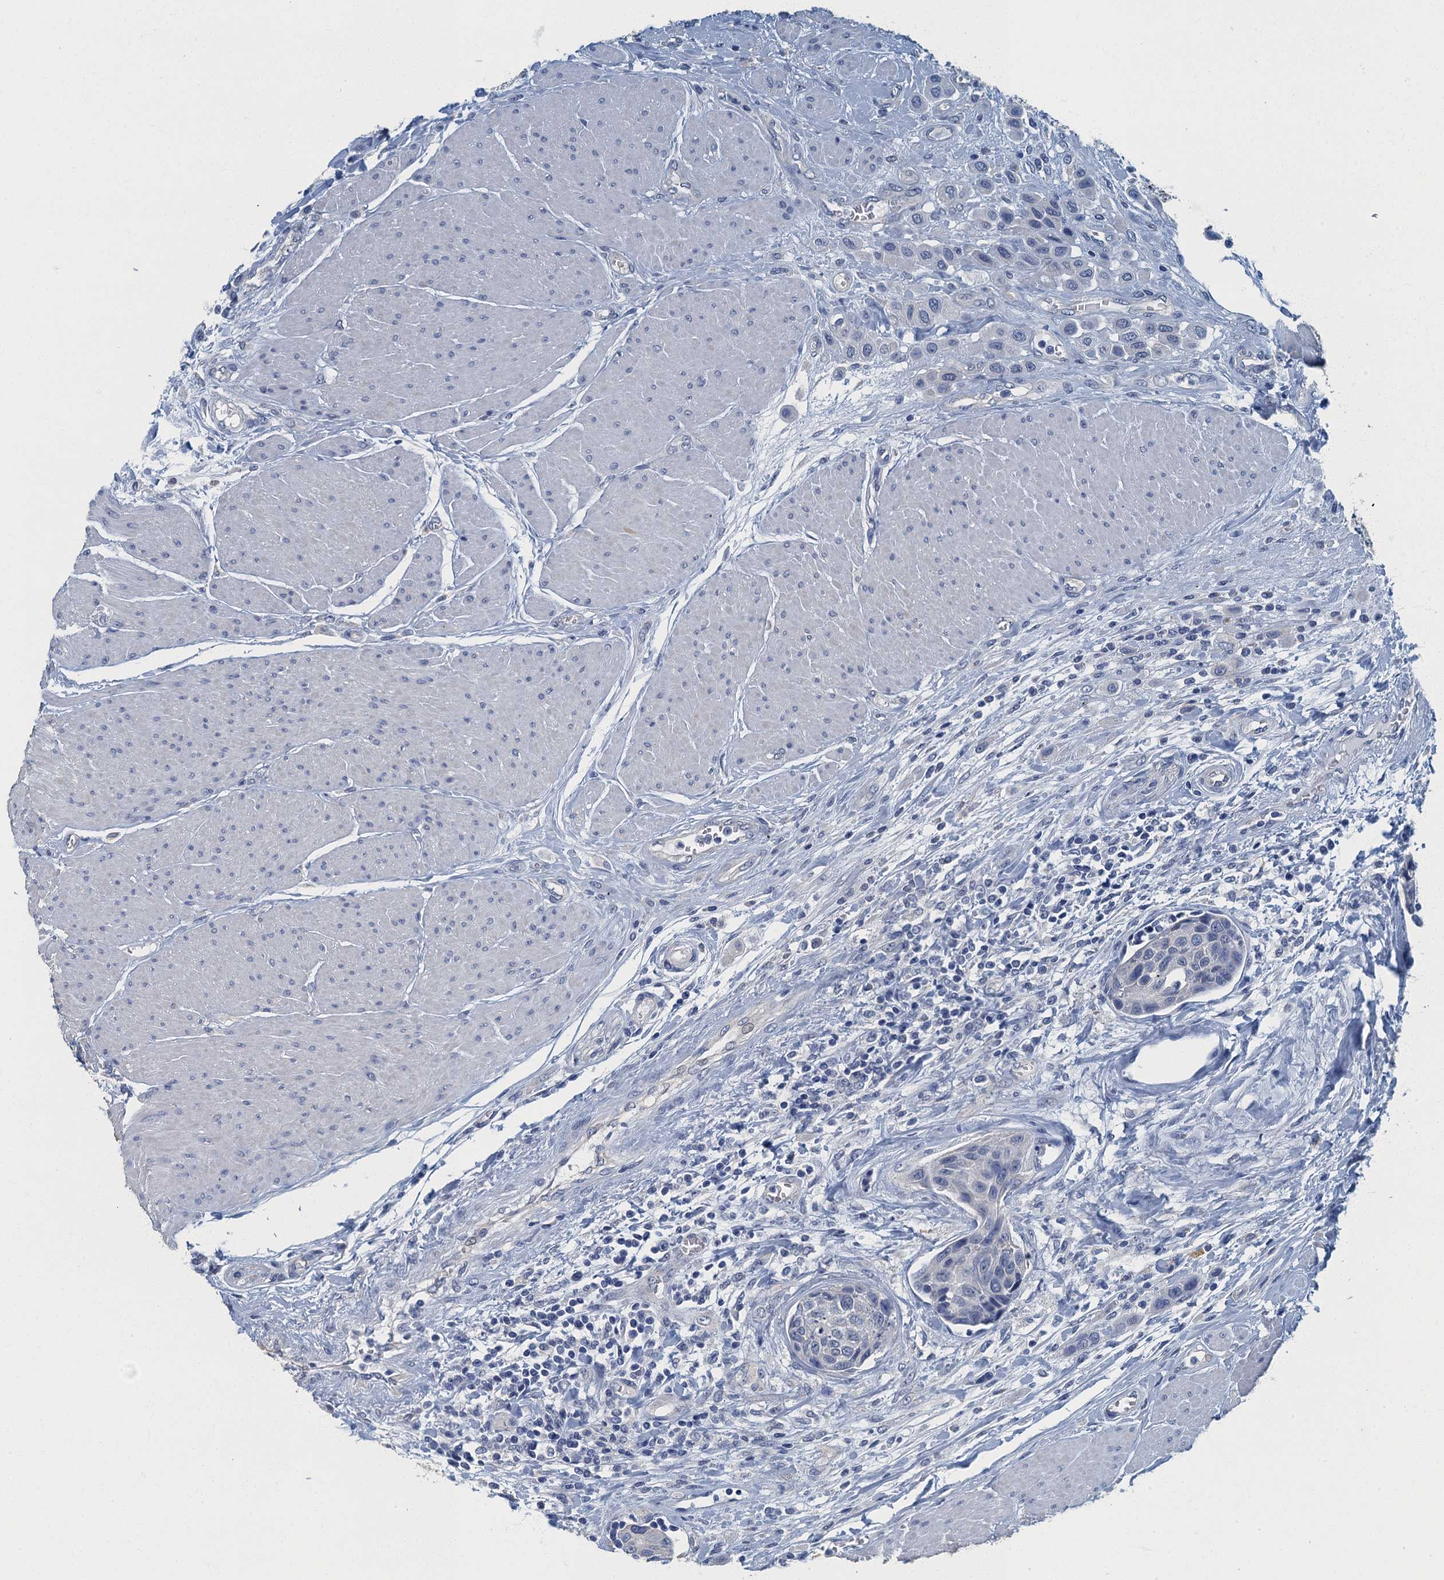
{"staining": {"intensity": "negative", "quantity": "none", "location": "none"}, "tissue": "urothelial cancer", "cell_type": "Tumor cells", "image_type": "cancer", "snomed": [{"axis": "morphology", "description": "Urothelial carcinoma, High grade"}, {"axis": "topography", "description": "Urinary bladder"}], "caption": "IHC of high-grade urothelial carcinoma displays no positivity in tumor cells.", "gene": "GADL1", "patient": {"sex": "male", "age": 50}}